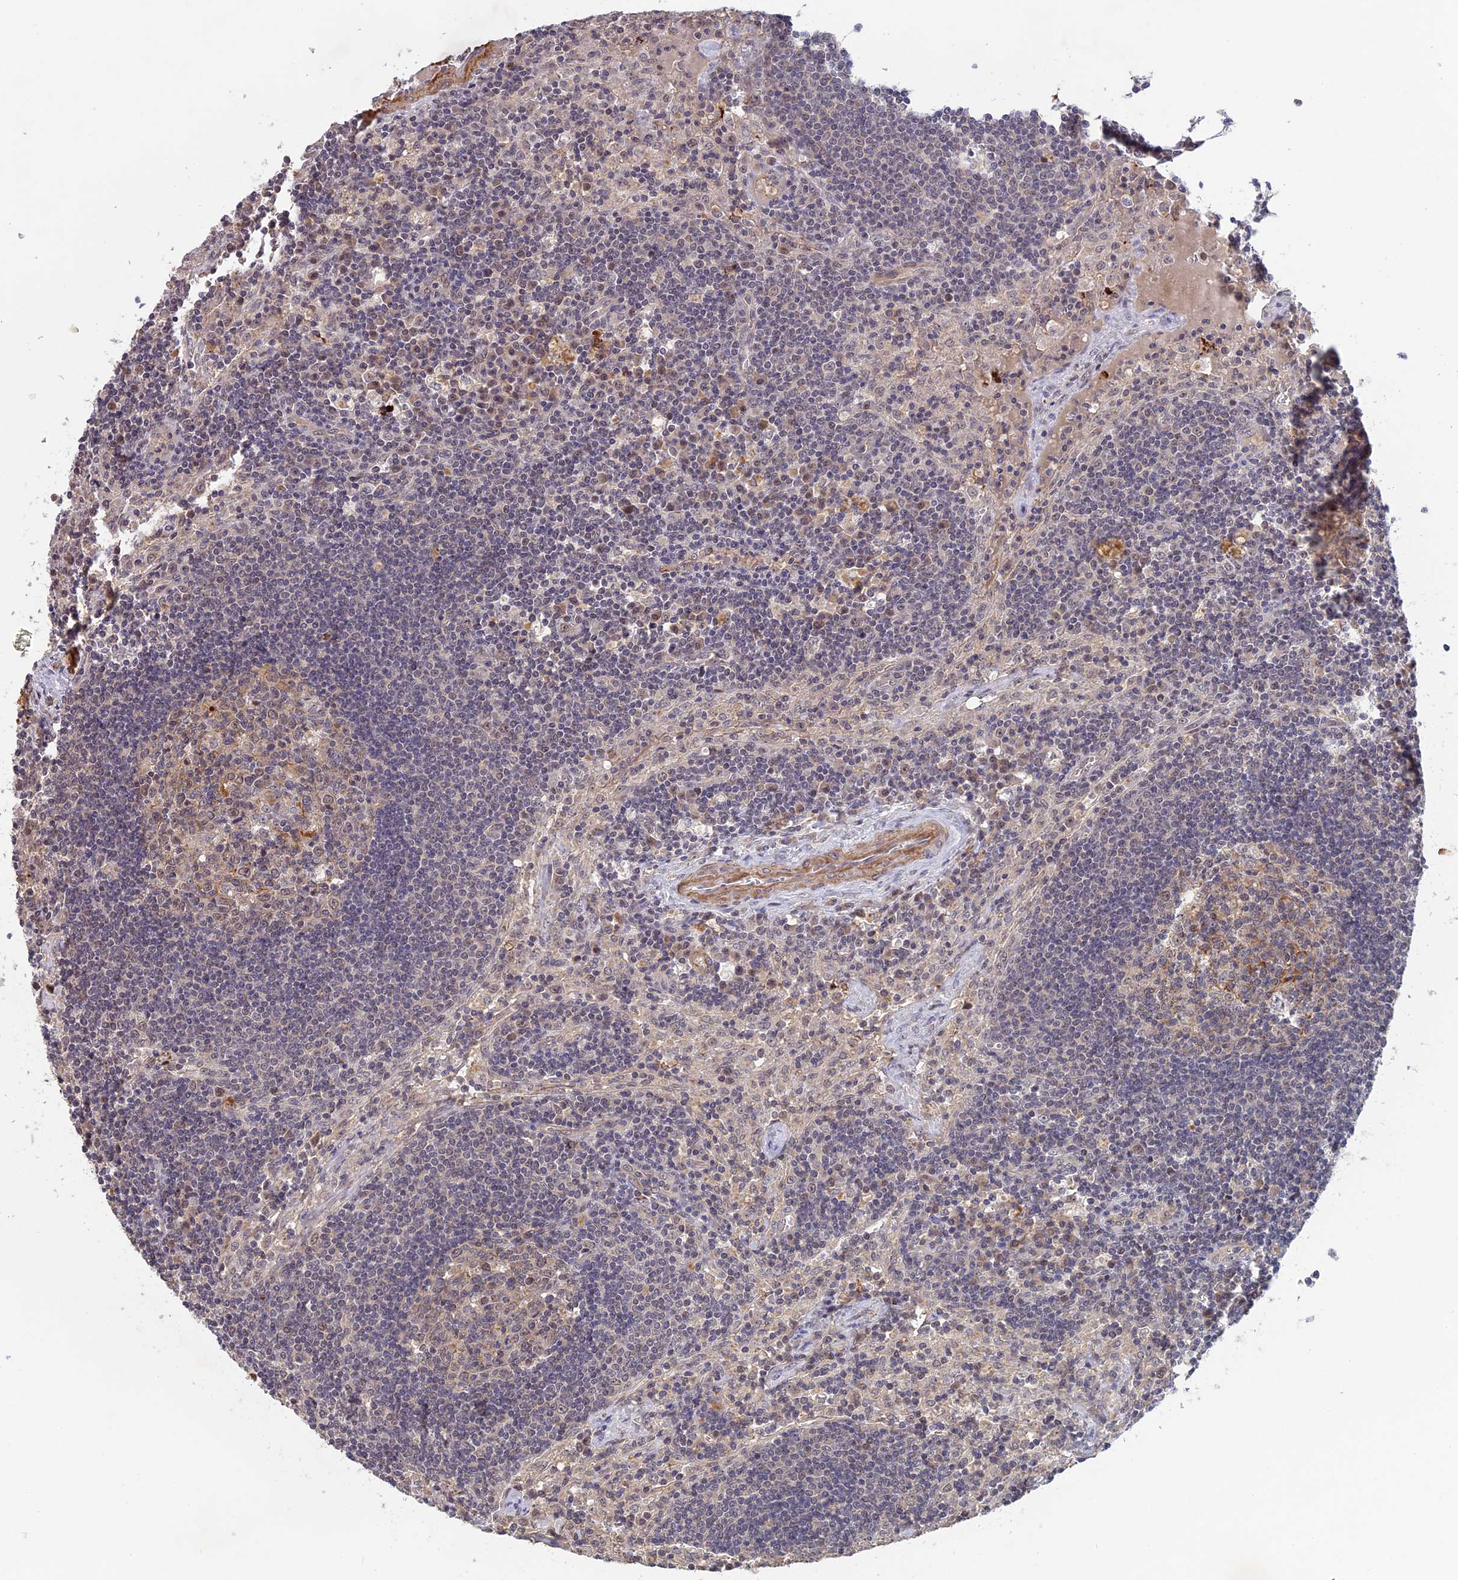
{"staining": {"intensity": "moderate", "quantity": ">75%", "location": "nuclear"}, "tissue": "lymph node", "cell_type": "Germinal center cells", "image_type": "normal", "snomed": [{"axis": "morphology", "description": "Normal tissue, NOS"}, {"axis": "topography", "description": "Lymph node"}], "caption": "Immunohistochemistry (IHC) micrograph of normal lymph node stained for a protein (brown), which exhibits medium levels of moderate nuclear expression in approximately >75% of germinal center cells.", "gene": "FAM98C", "patient": {"sex": "male", "age": 58}}